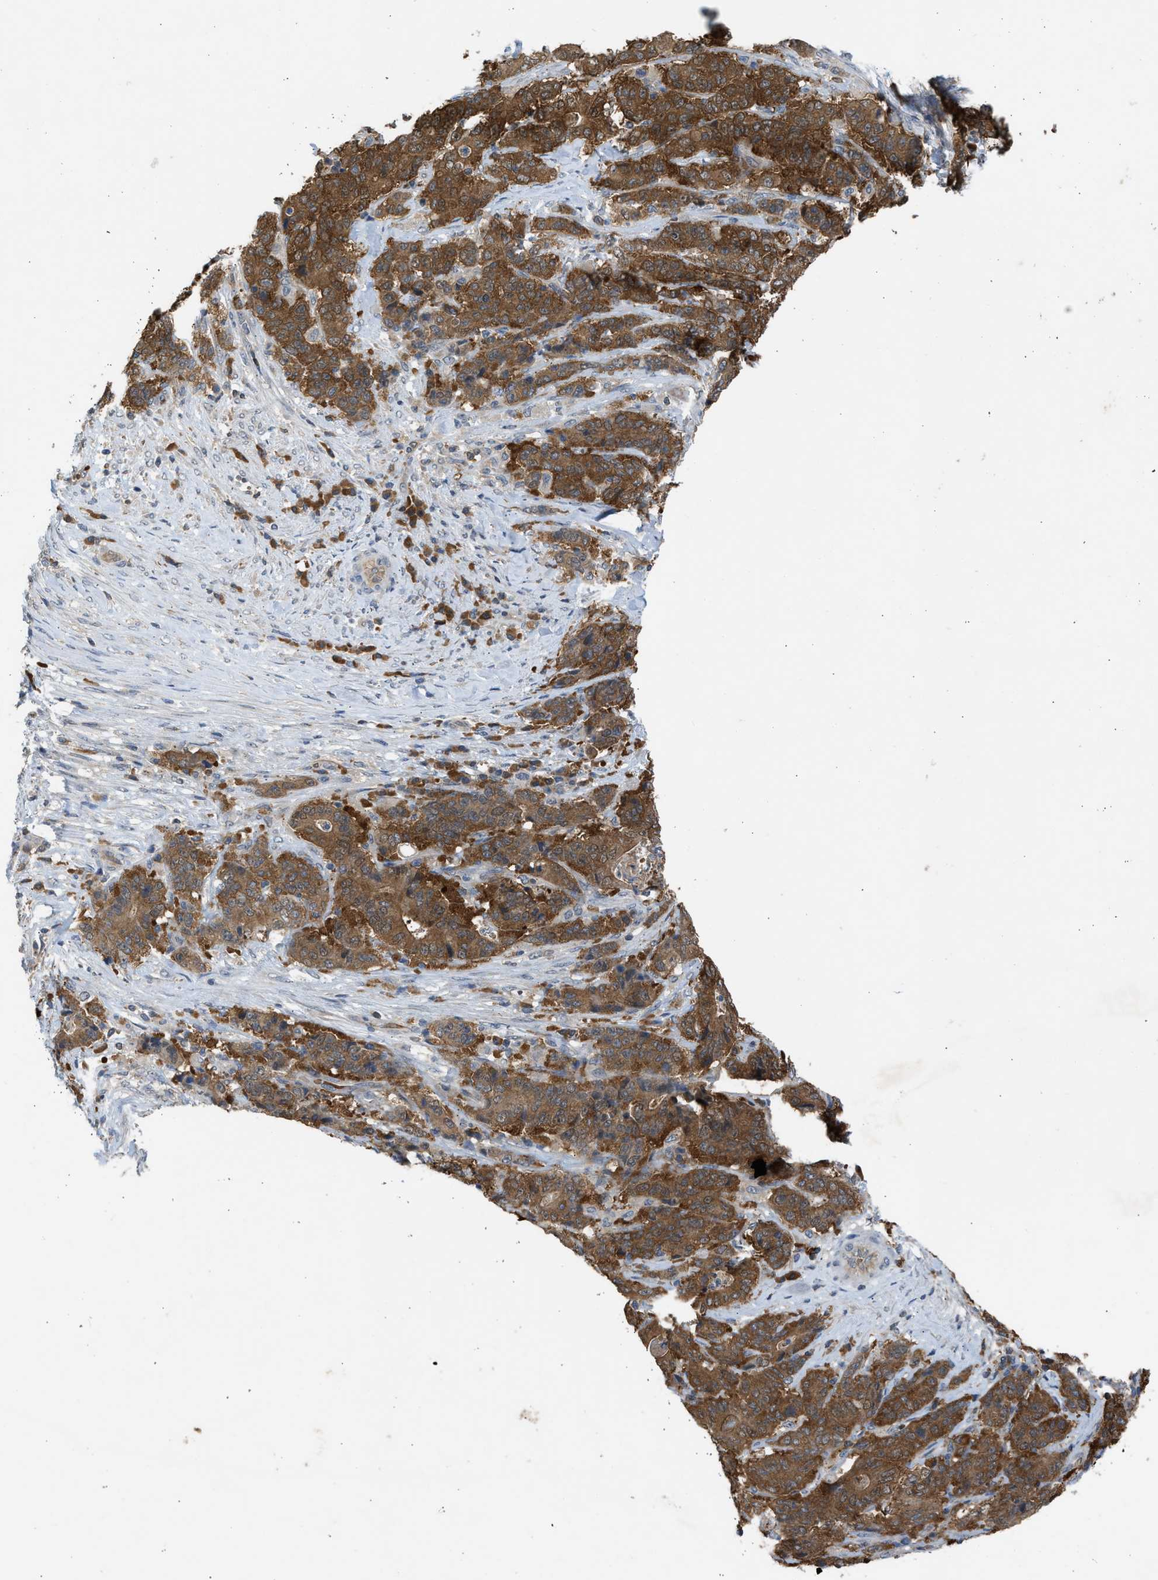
{"staining": {"intensity": "moderate", "quantity": ">75%", "location": "cytoplasmic/membranous"}, "tissue": "stomach cancer", "cell_type": "Tumor cells", "image_type": "cancer", "snomed": [{"axis": "morphology", "description": "Adenocarcinoma, NOS"}, {"axis": "topography", "description": "Stomach"}], "caption": "This image reveals adenocarcinoma (stomach) stained with immunohistochemistry (IHC) to label a protein in brown. The cytoplasmic/membranous of tumor cells show moderate positivity for the protein. Nuclei are counter-stained blue.", "gene": "MAPK7", "patient": {"sex": "female", "age": 73}}